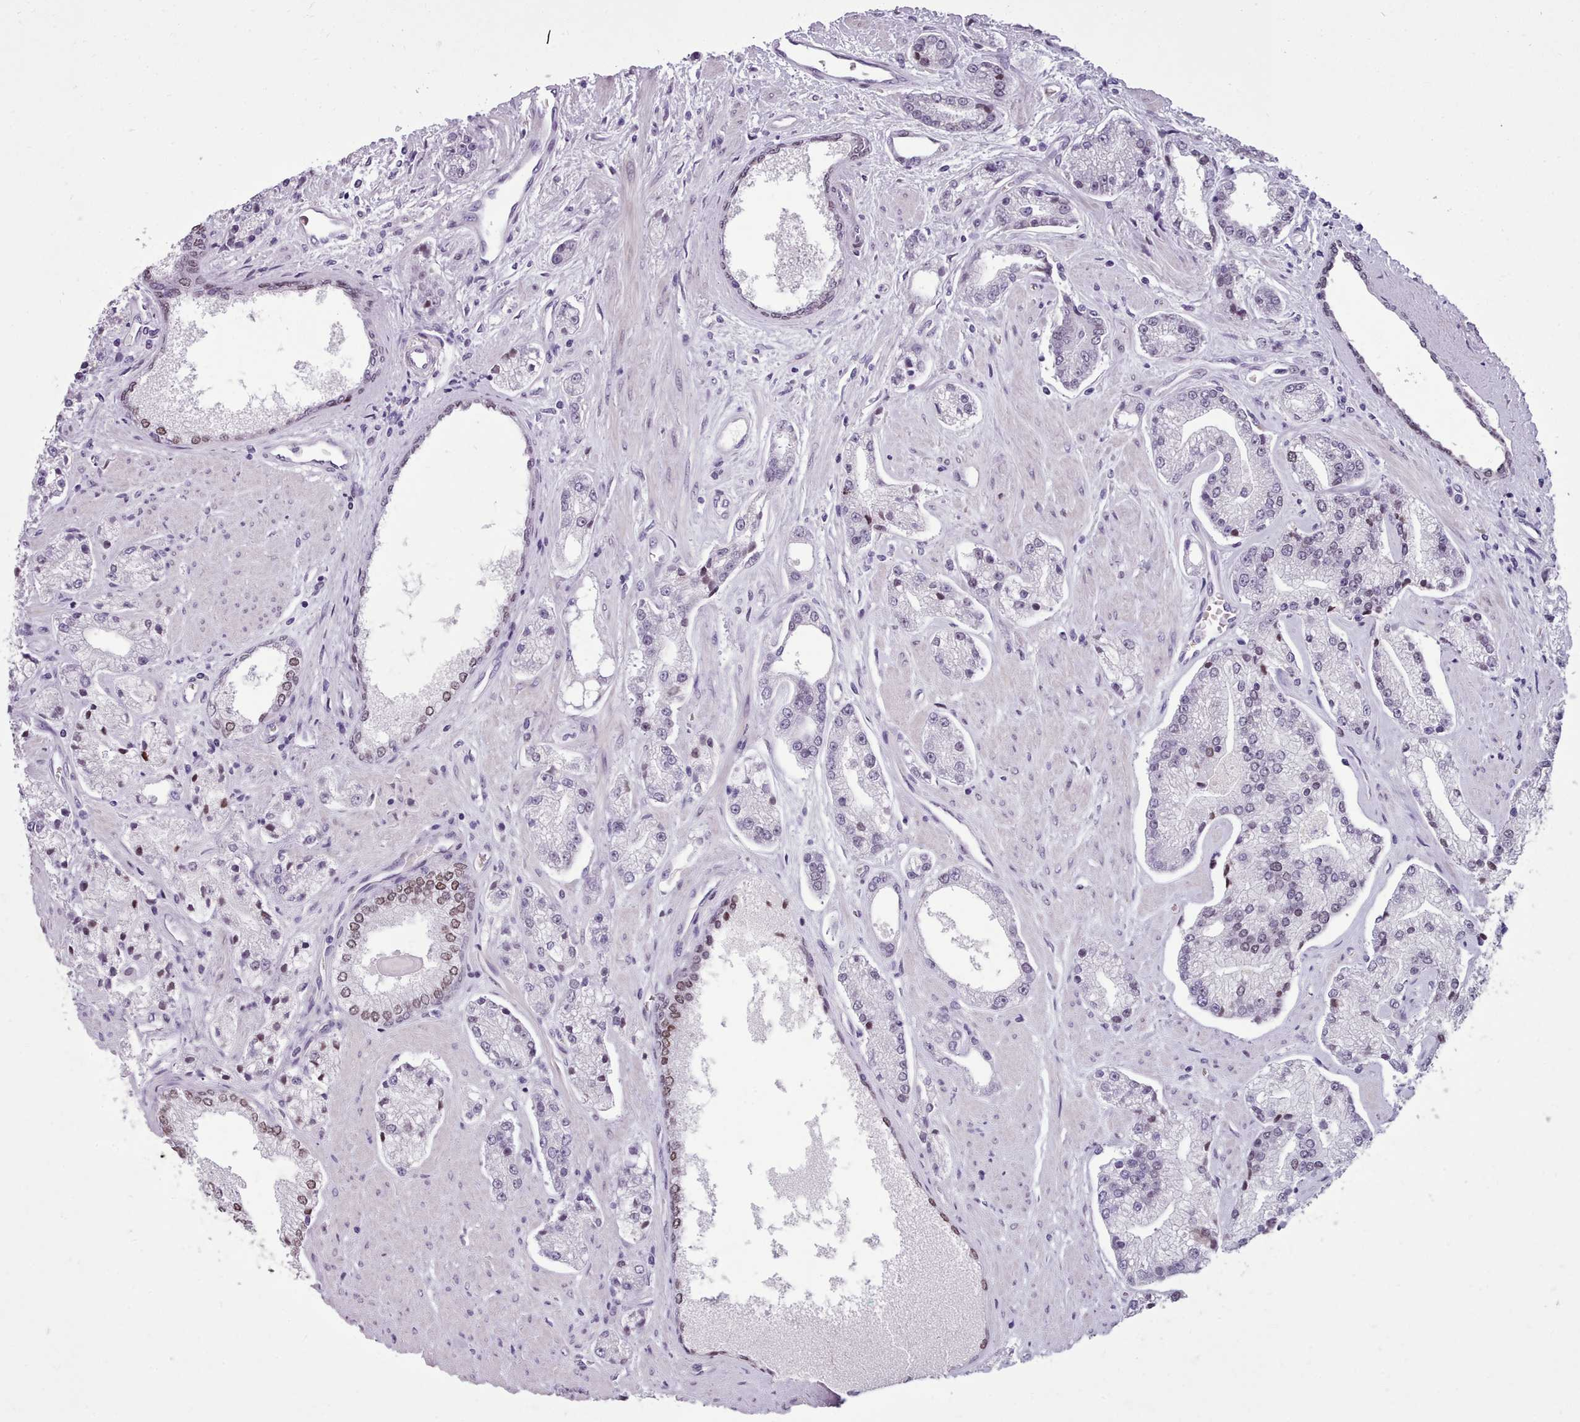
{"staining": {"intensity": "negative", "quantity": "none", "location": "none"}, "tissue": "prostate cancer", "cell_type": "Tumor cells", "image_type": "cancer", "snomed": [{"axis": "morphology", "description": "Adenocarcinoma, High grade"}, {"axis": "topography", "description": "Prostate"}], "caption": "Photomicrograph shows no protein expression in tumor cells of prostate adenocarcinoma (high-grade) tissue. The staining is performed using DAB (3,3'-diaminobenzidine) brown chromogen with nuclei counter-stained in using hematoxylin.", "gene": "KCNT2", "patient": {"sex": "male", "age": 67}}